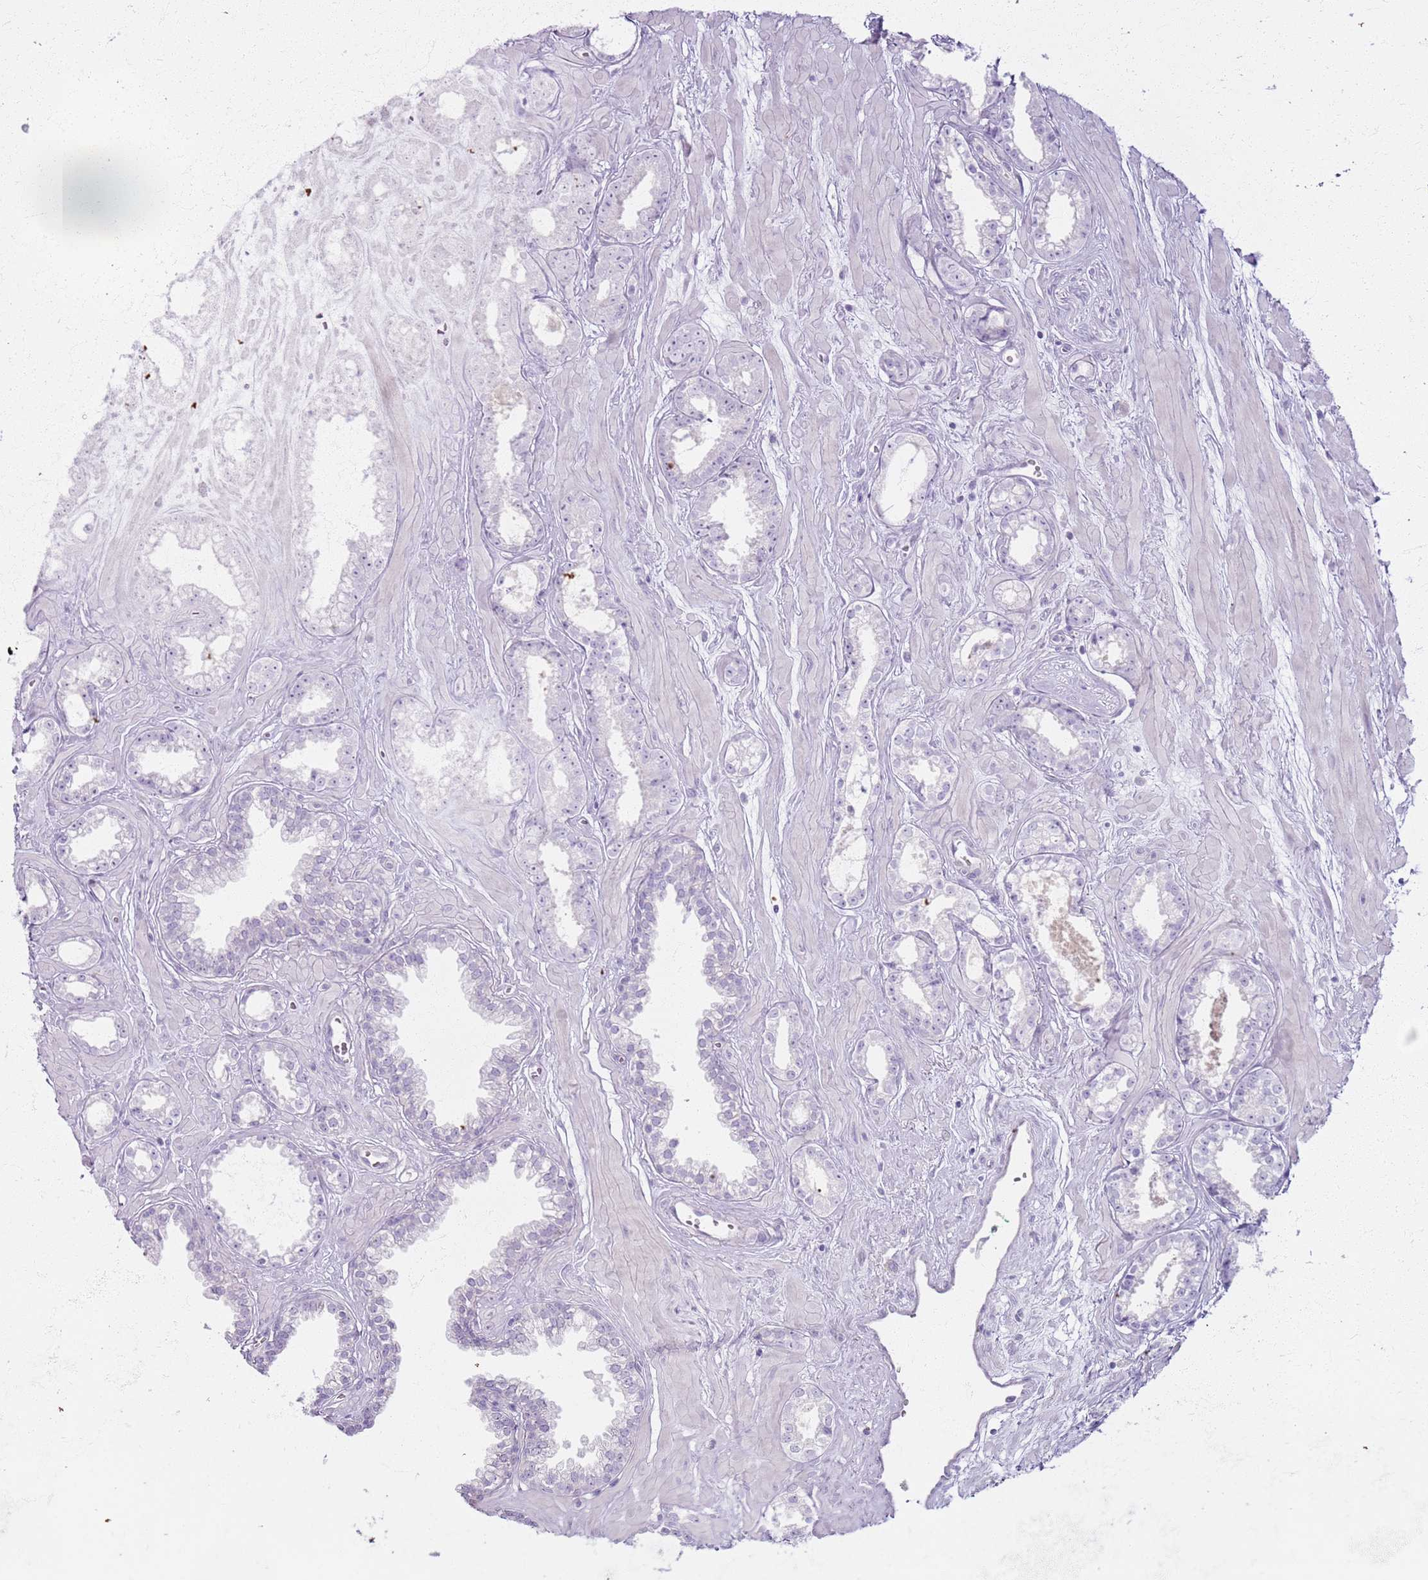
{"staining": {"intensity": "negative", "quantity": "none", "location": "none"}, "tissue": "prostate cancer", "cell_type": "Tumor cells", "image_type": "cancer", "snomed": [{"axis": "morphology", "description": "Adenocarcinoma, Low grade"}, {"axis": "topography", "description": "Prostate"}], "caption": "Immunohistochemical staining of prostate low-grade adenocarcinoma shows no significant positivity in tumor cells. The staining was performed using DAB to visualize the protein expression in brown, while the nuclei were stained in blue with hematoxylin (Magnification: 20x).", "gene": "CSRP3", "patient": {"sex": "male", "age": 60}}